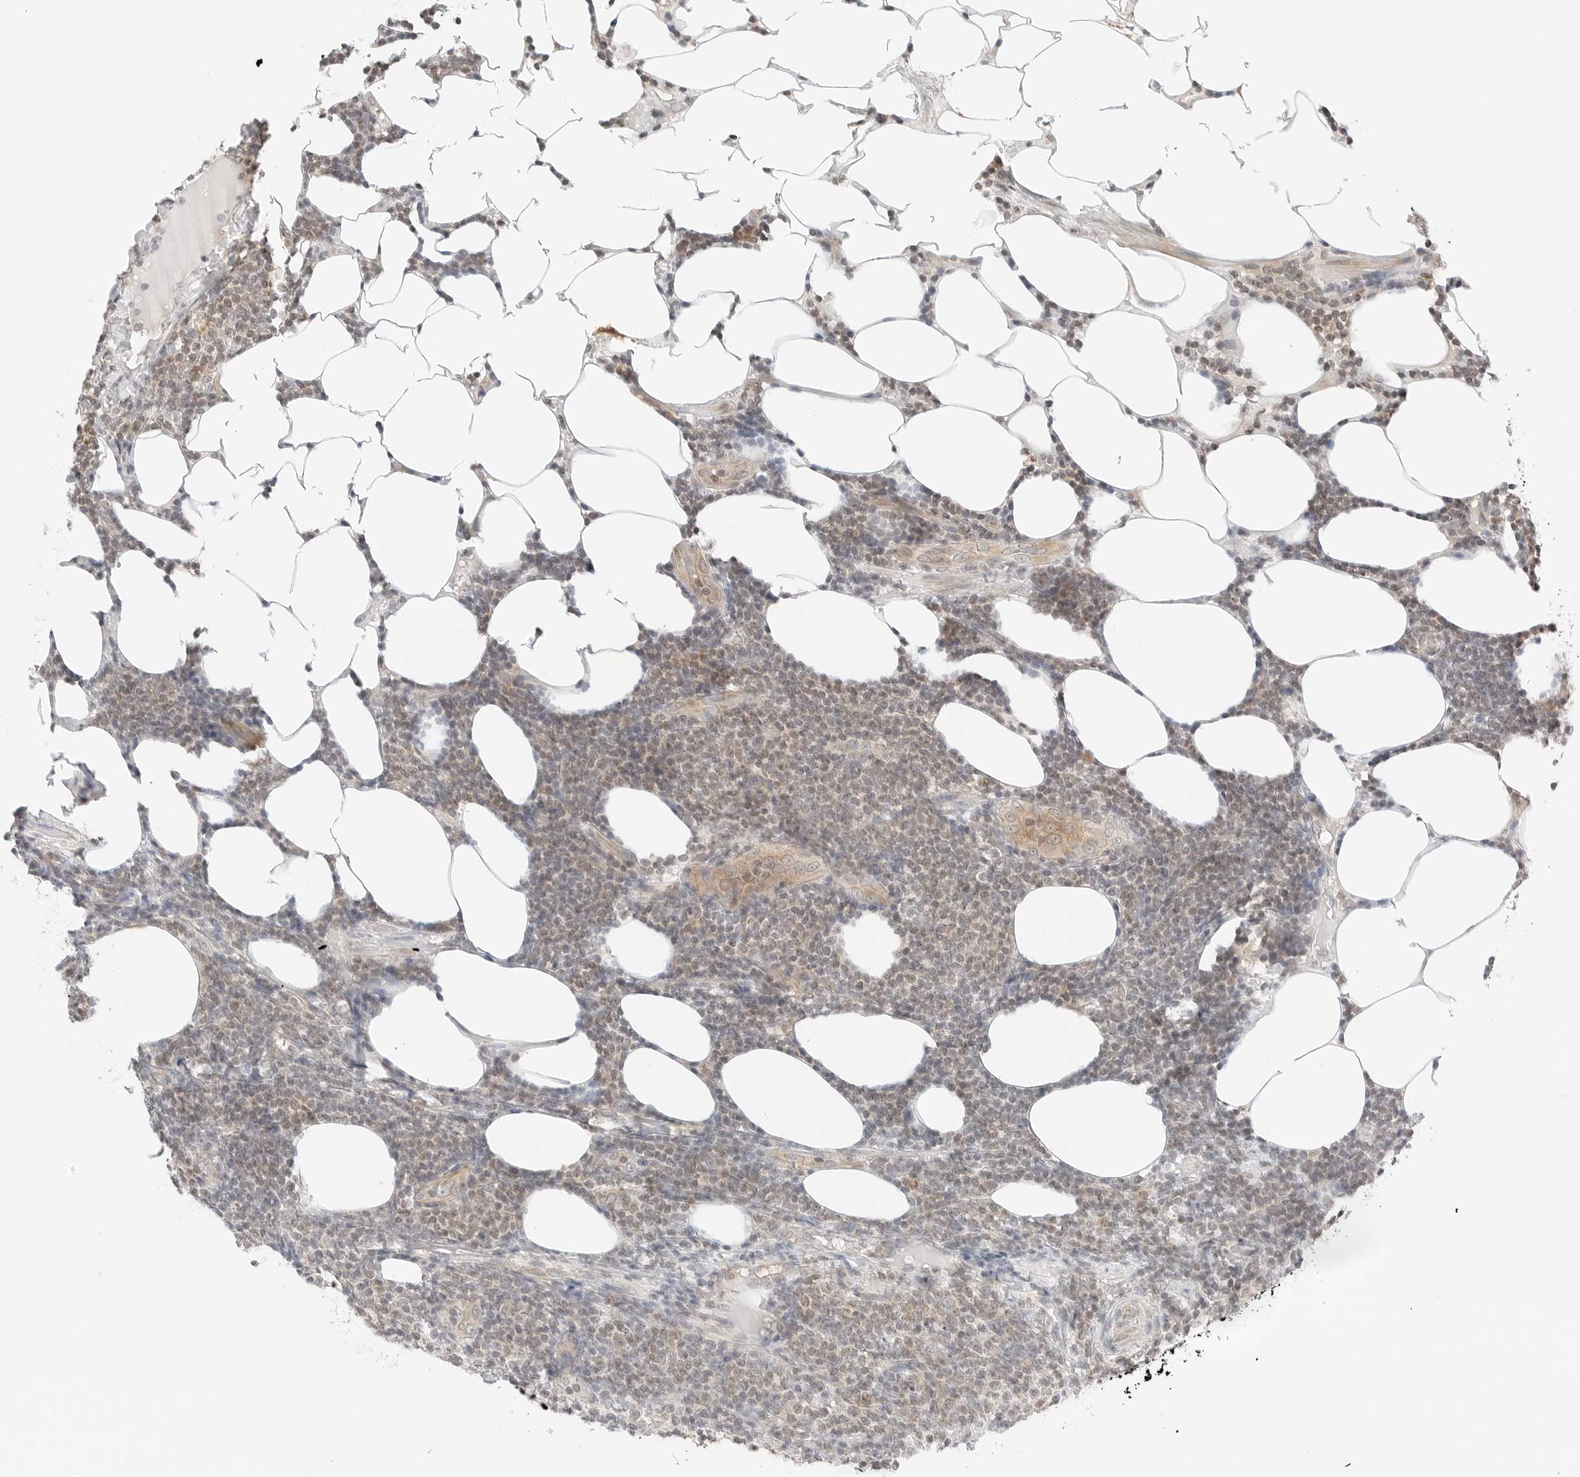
{"staining": {"intensity": "weak", "quantity": "25%-75%", "location": "cytoplasmic/membranous,nuclear"}, "tissue": "lymphoma", "cell_type": "Tumor cells", "image_type": "cancer", "snomed": [{"axis": "morphology", "description": "Malignant lymphoma, non-Hodgkin's type, Low grade"}, {"axis": "topography", "description": "Lymph node"}], "caption": "Immunohistochemical staining of lymphoma shows low levels of weak cytoplasmic/membranous and nuclear staining in approximately 25%-75% of tumor cells.", "gene": "IQCC", "patient": {"sex": "male", "age": 66}}